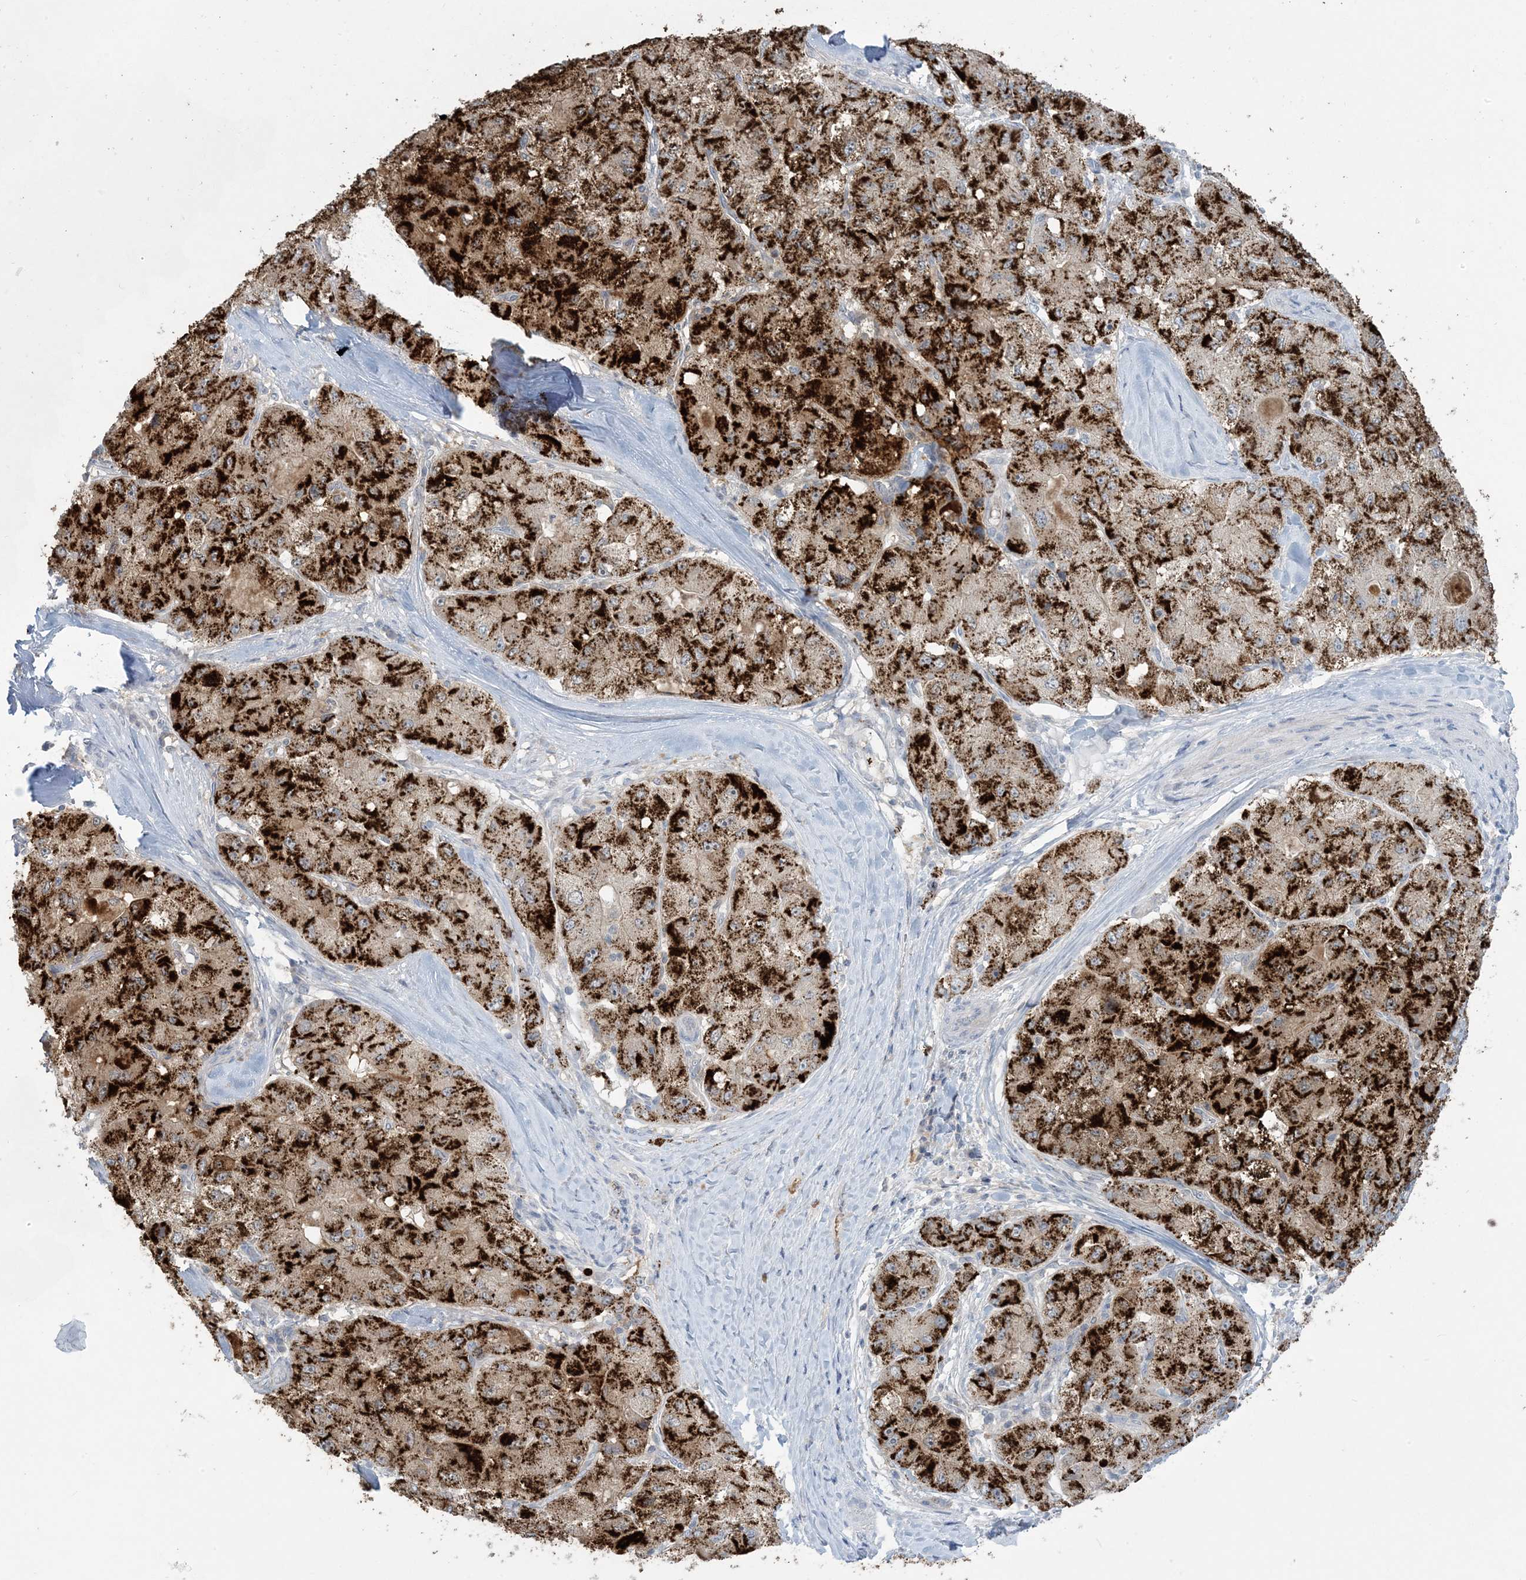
{"staining": {"intensity": "strong", "quantity": ">75%", "location": "cytoplasmic/membranous"}, "tissue": "liver cancer", "cell_type": "Tumor cells", "image_type": "cancer", "snomed": [{"axis": "morphology", "description": "Carcinoma, Hepatocellular, NOS"}, {"axis": "topography", "description": "Liver"}], "caption": "Protein staining by immunohistochemistry (IHC) displays strong cytoplasmic/membranous positivity in approximately >75% of tumor cells in liver cancer.", "gene": "AGXT", "patient": {"sex": "male", "age": 80}}